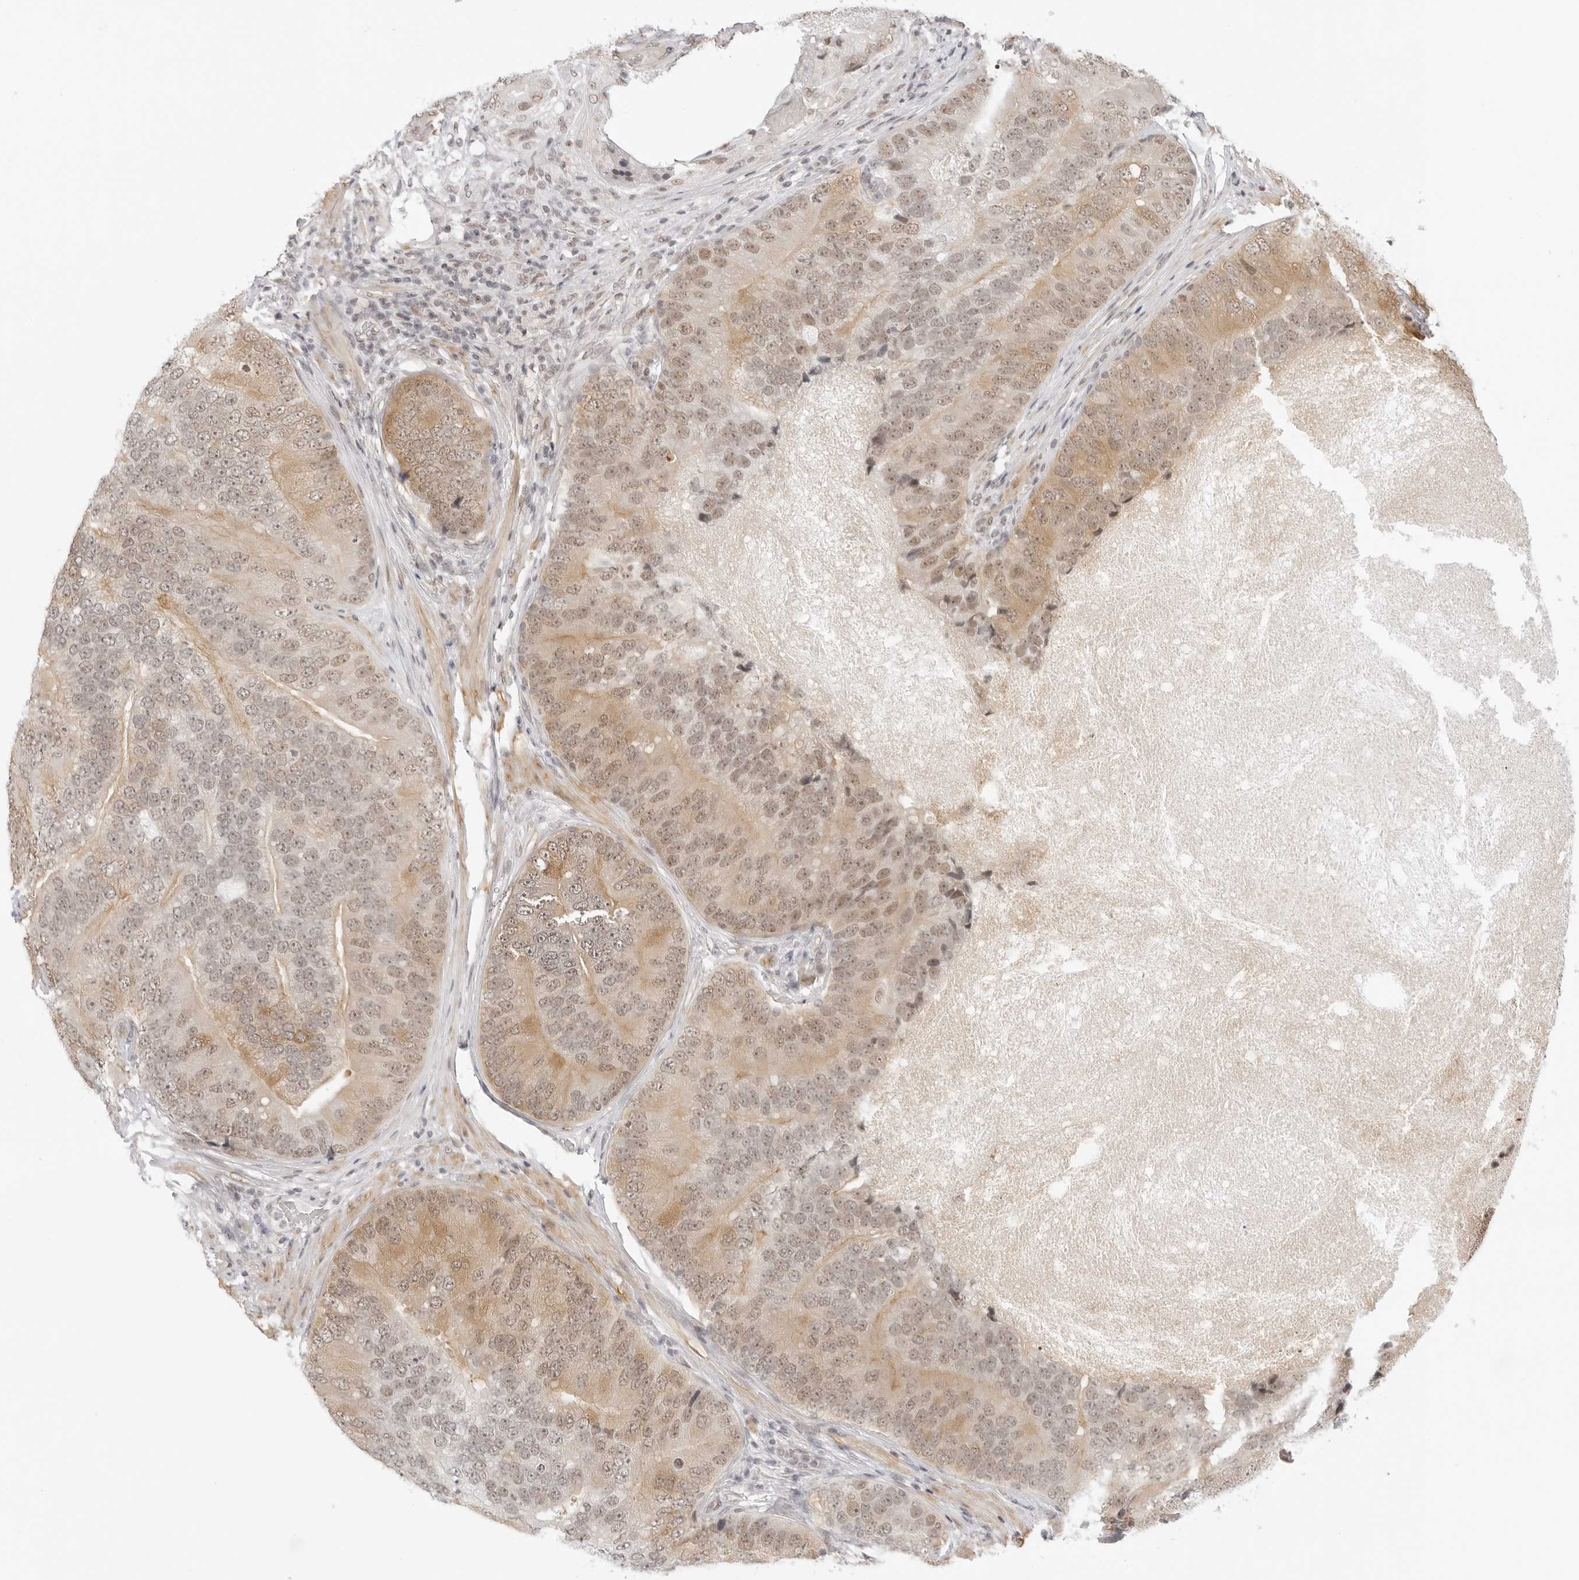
{"staining": {"intensity": "moderate", "quantity": "25%-75%", "location": "cytoplasmic/membranous,nuclear"}, "tissue": "prostate cancer", "cell_type": "Tumor cells", "image_type": "cancer", "snomed": [{"axis": "morphology", "description": "Adenocarcinoma, High grade"}, {"axis": "topography", "description": "Prostate"}], "caption": "Protein staining displays moderate cytoplasmic/membranous and nuclear staining in about 25%-75% of tumor cells in prostate cancer (high-grade adenocarcinoma). Using DAB (3,3'-diaminobenzidine) (brown) and hematoxylin (blue) stains, captured at high magnification using brightfield microscopy.", "gene": "TCIM", "patient": {"sex": "male", "age": 70}}